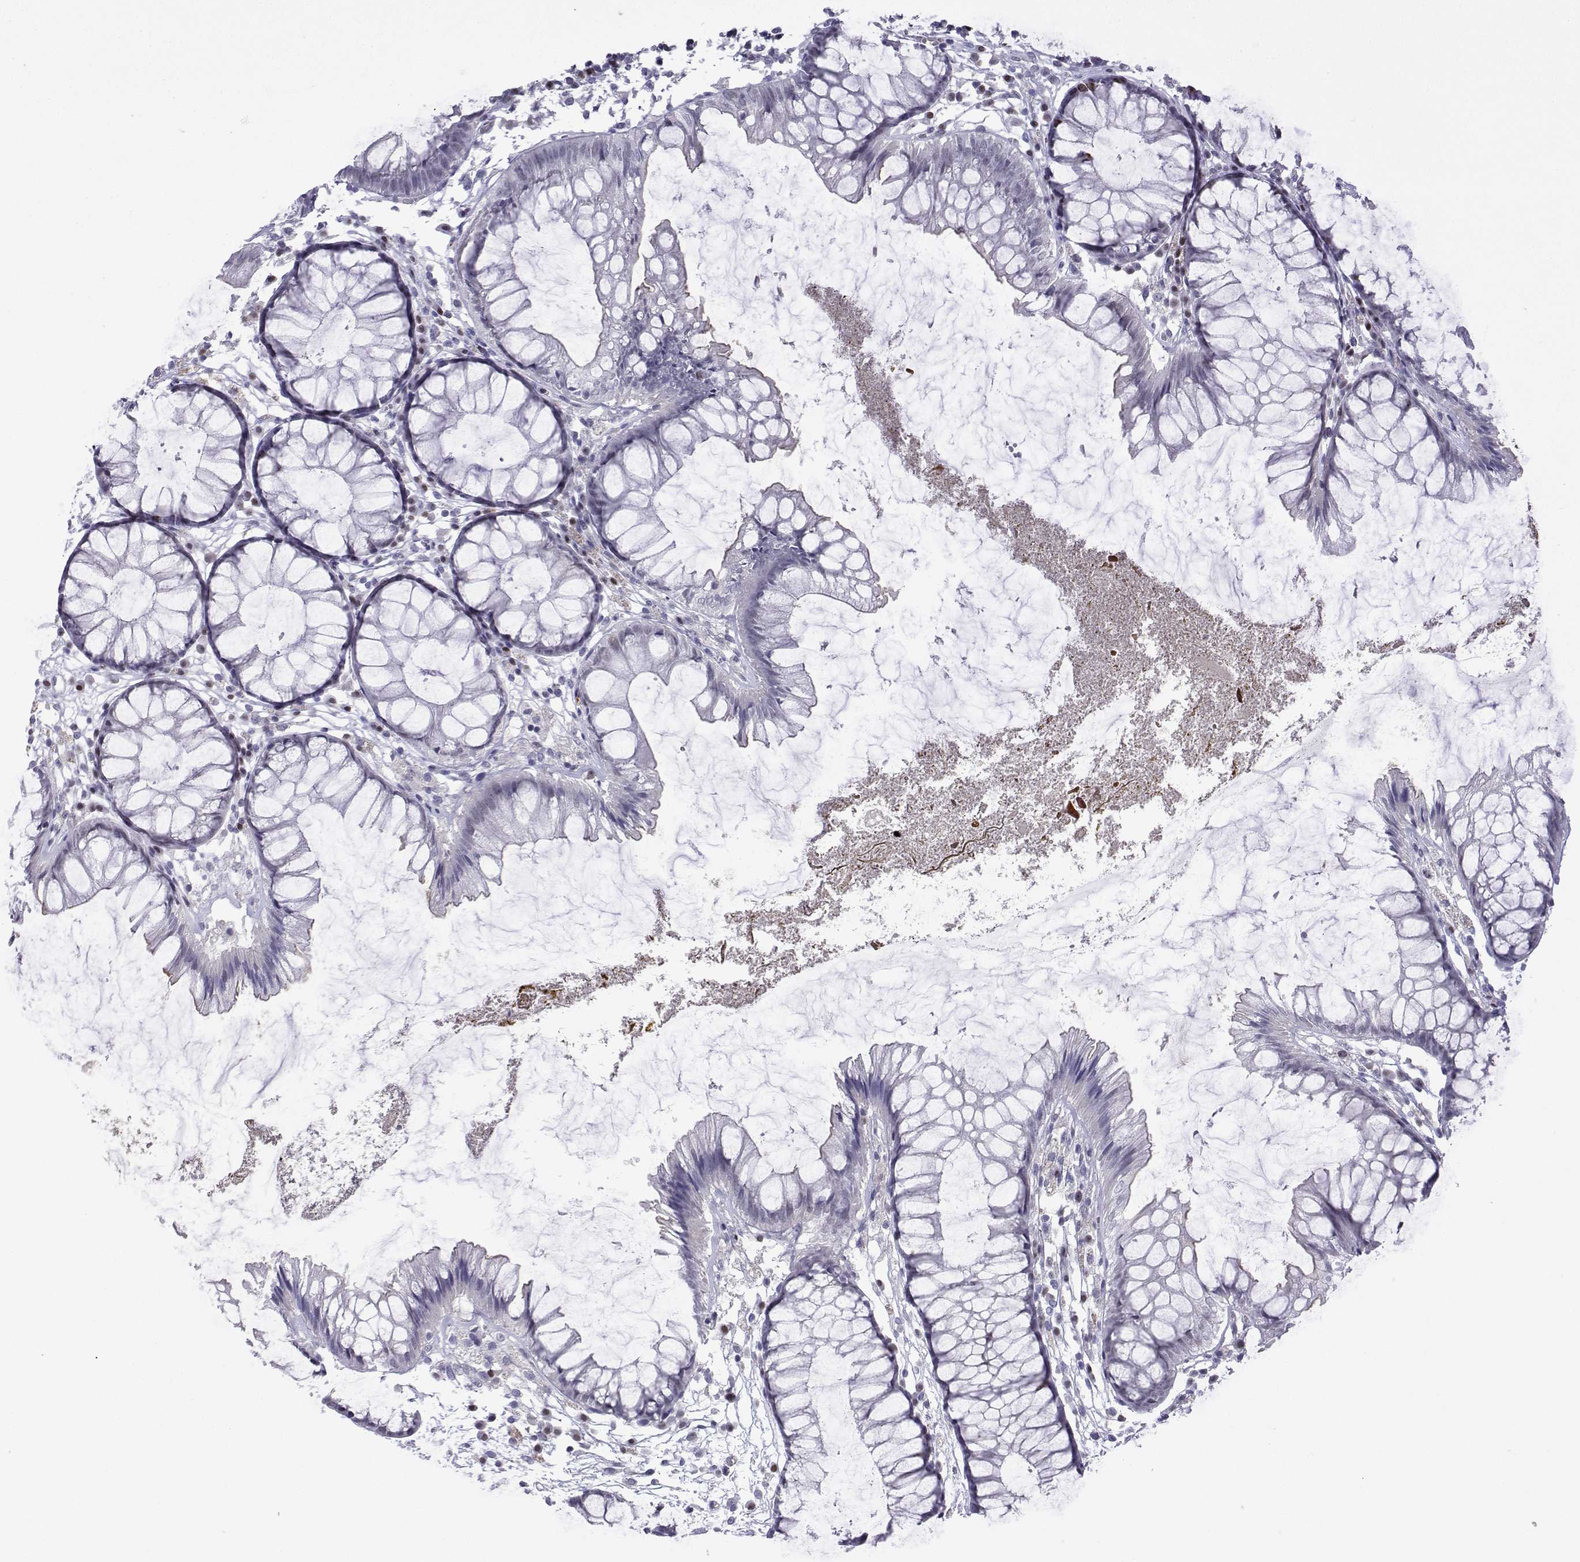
{"staining": {"intensity": "negative", "quantity": "none", "location": "none"}, "tissue": "colon", "cell_type": "Endothelial cells", "image_type": "normal", "snomed": [{"axis": "morphology", "description": "Normal tissue, NOS"}, {"axis": "morphology", "description": "Adenocarcinoma, NOS"}, {"axis": "topography", "description": "Colon"}], "caption": "A high-resolution micrograph shows immunohistochemistry (IHC) staining of benign colon, which exhibits no significant staining in endothelial cells.", "gene": "INCENP", "patient": {"sex": "male", "age": 65}}